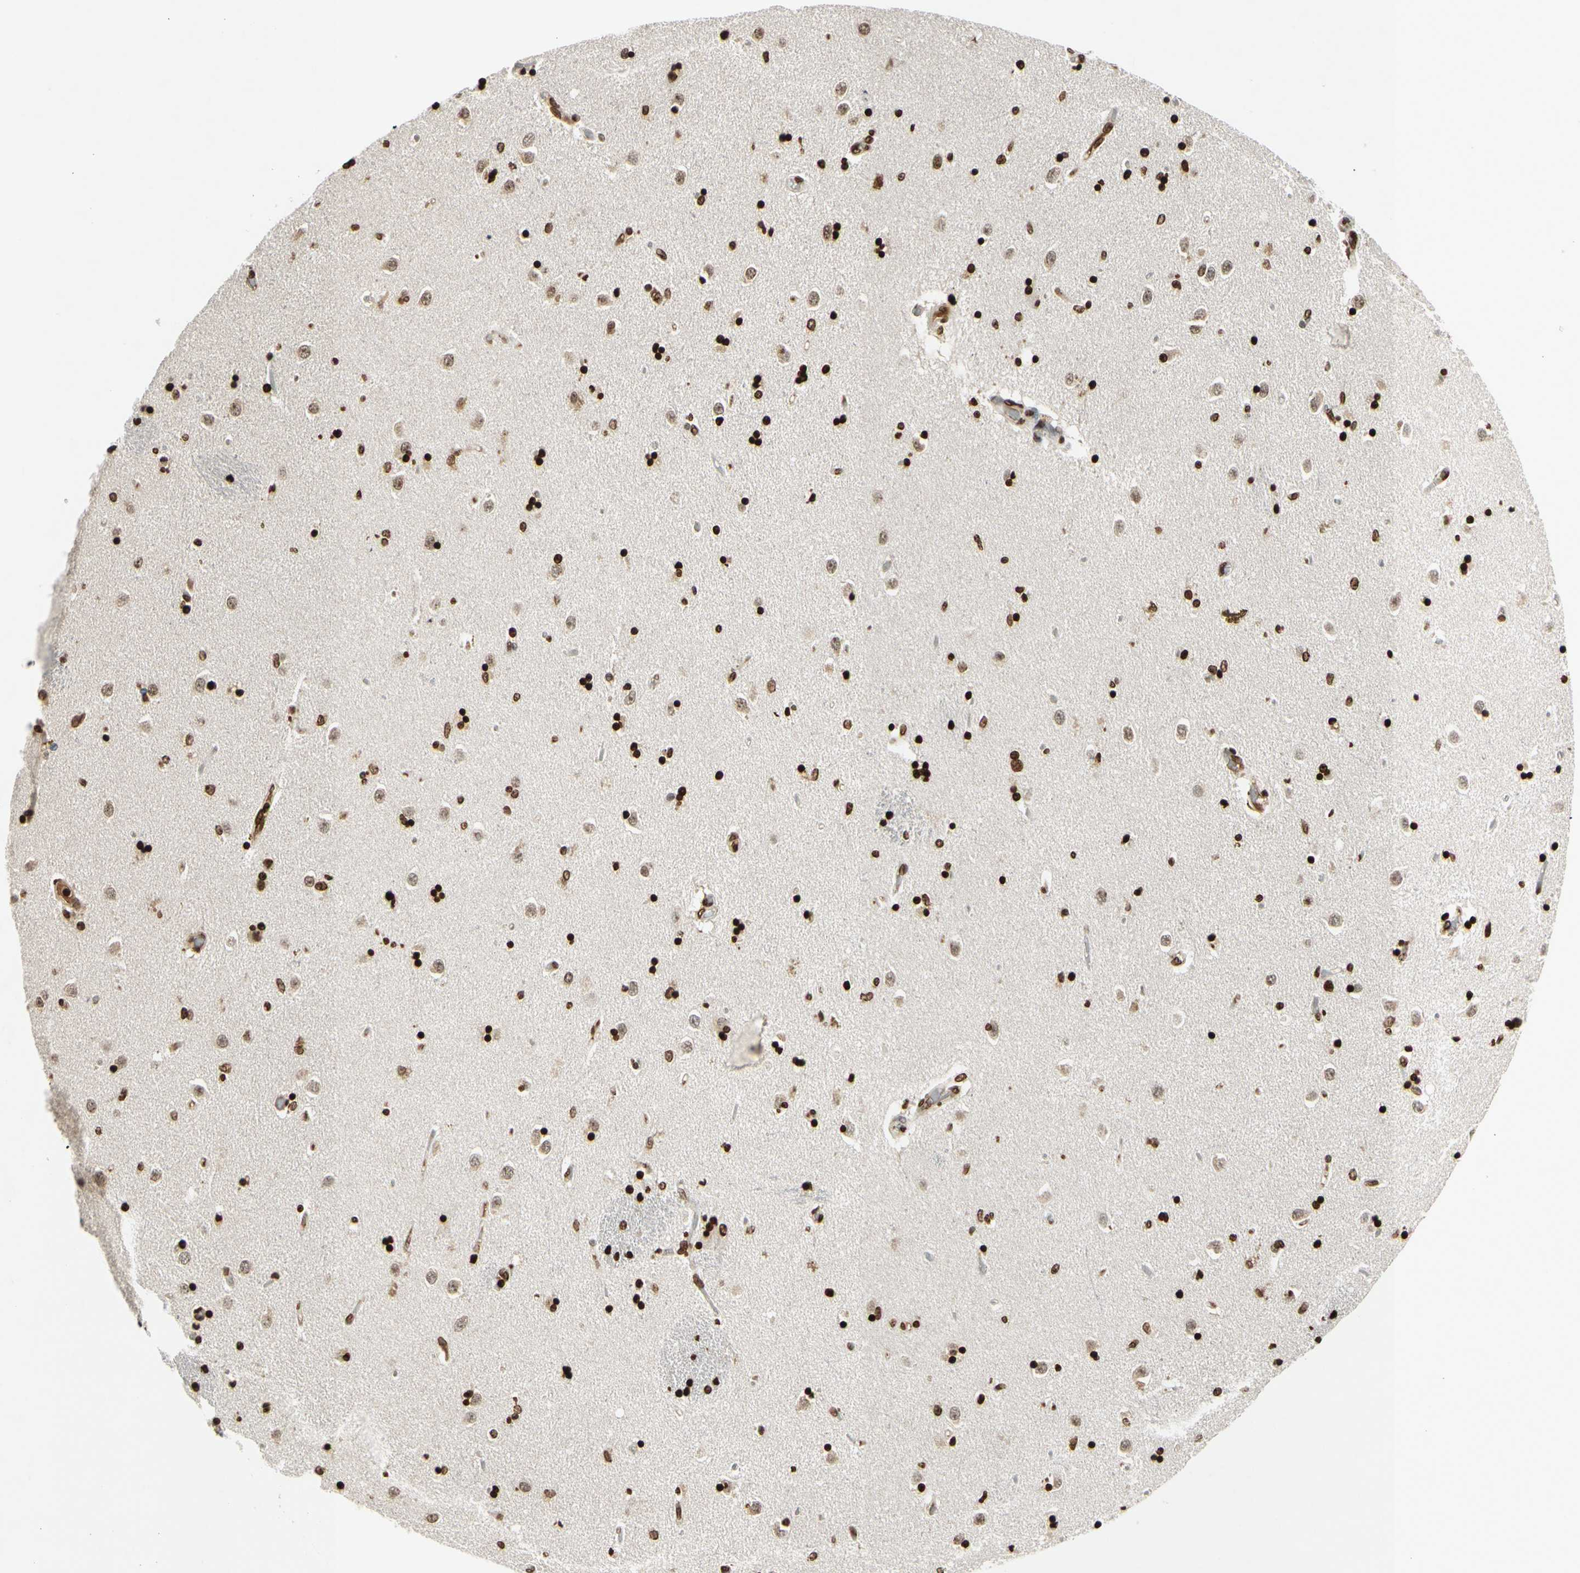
{"staining": {"intensity": "strong", "quantity": ">75%", "location": "nuclear"}, "tissue": "caudate", "cell_type": "Glial cells", "image_type": "normal", "snomed": [{"axis": "morphology", "description": "Normal tissue, NOS"}, {"axis": "topography", "description": "Lateral ventricle wall"}], "caption": "The micrograph shows a brown stain indicating the presence of a protein in the nuclear of glial cells in caudate. Using DAB (3,3'-diaminobenzidine) (brown) and hematoxylin (blue) stains, captured at high magnification using brightfield microscopy.", "gene": "RORA", "patient": {"sex": "female", "age": 54}}